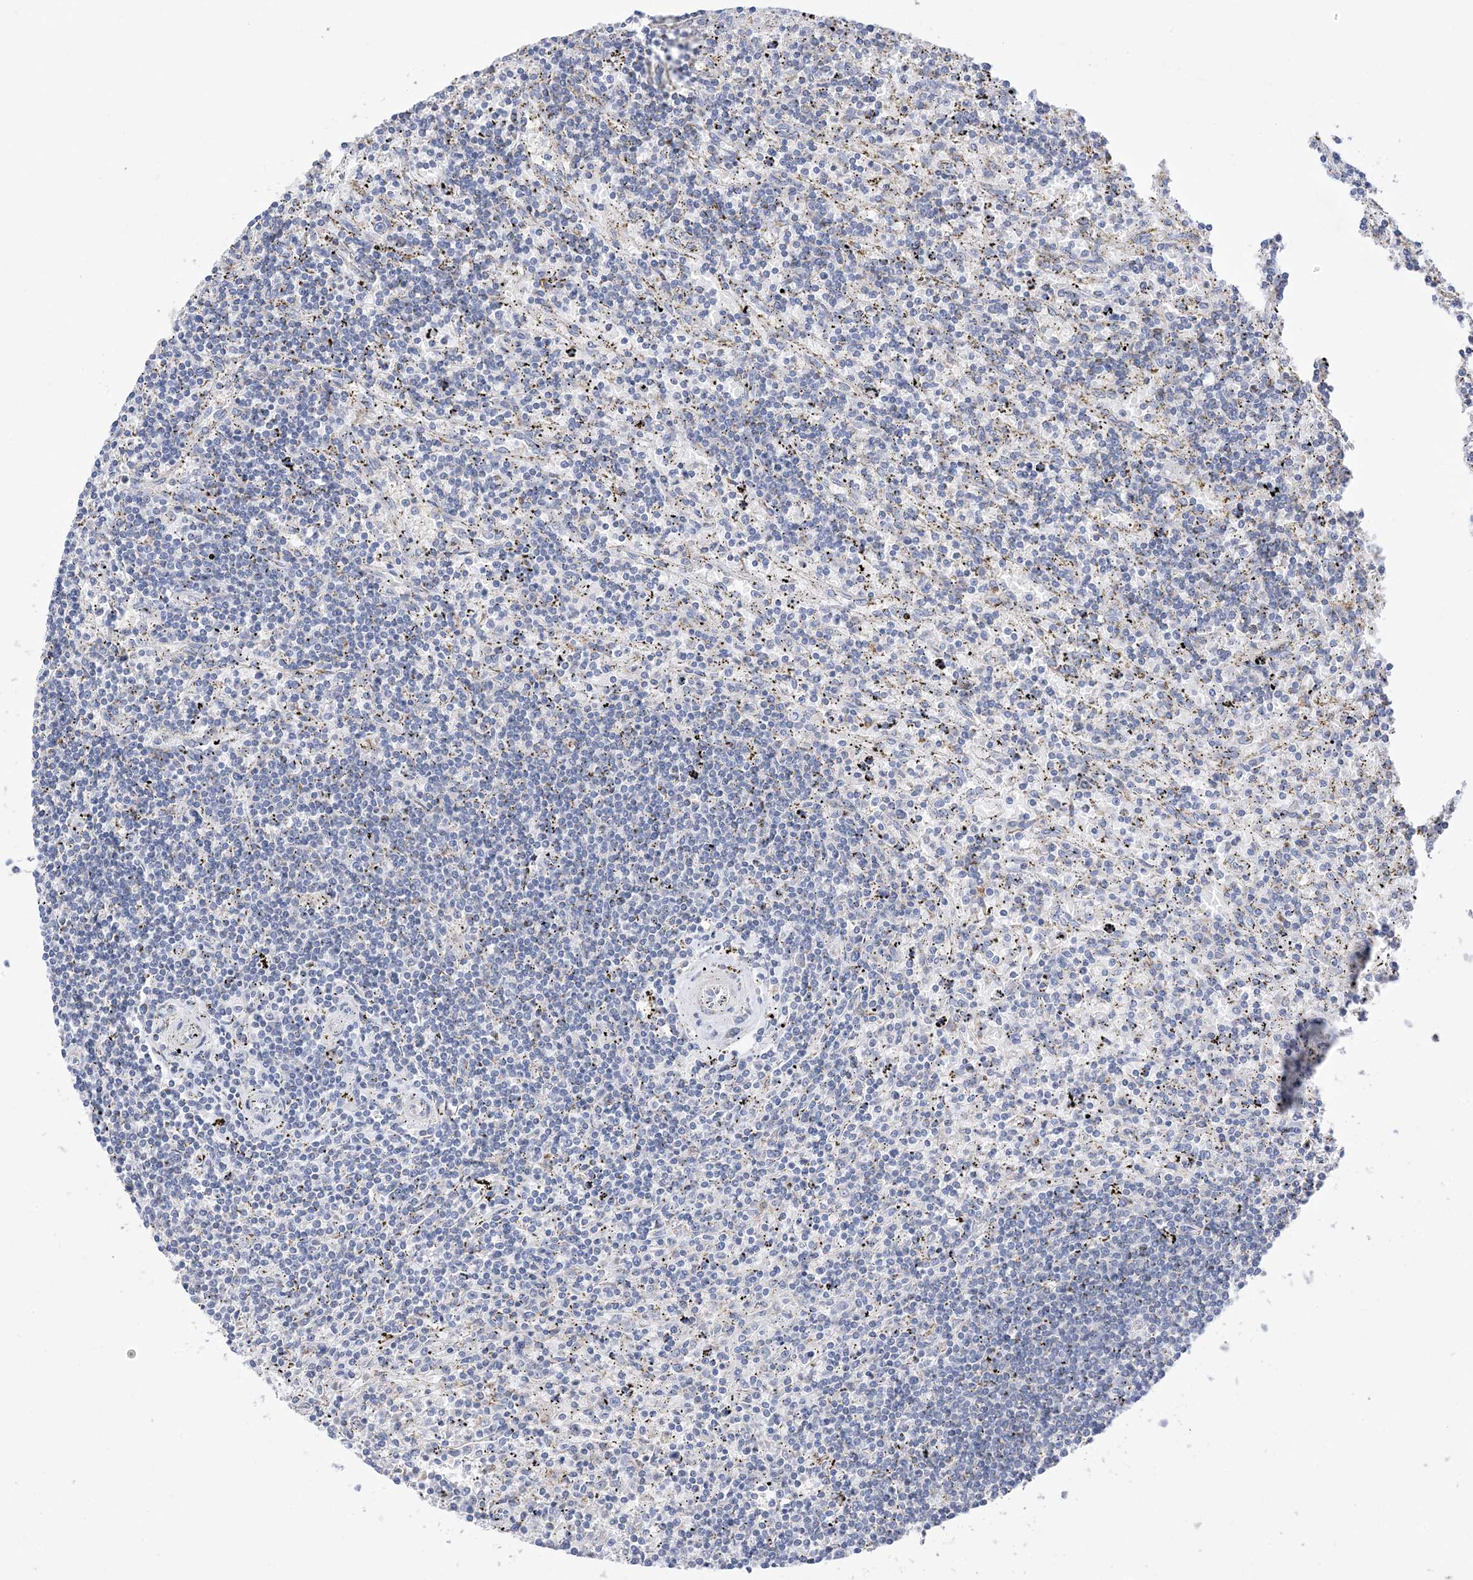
{"staining": {"intensity": "negative", "quantity": "none", "location": "none"}, "tissue": "lymphoma", "cell_type": "Tumor cells", "image_type": "cancer", "snomed": [{"axis": "morphology", "description": "Malignant lymphoma, non-Hodgkin's type, Low grade"}, {"axis": "topography", "description": "Spleen"}], "caption": "This is an immunohistochemistry histopathology image of human lymphoma. There is no expression in tumor cells.", "gene": "PLK4", "patient": {"sex": "male", "age": 76}}